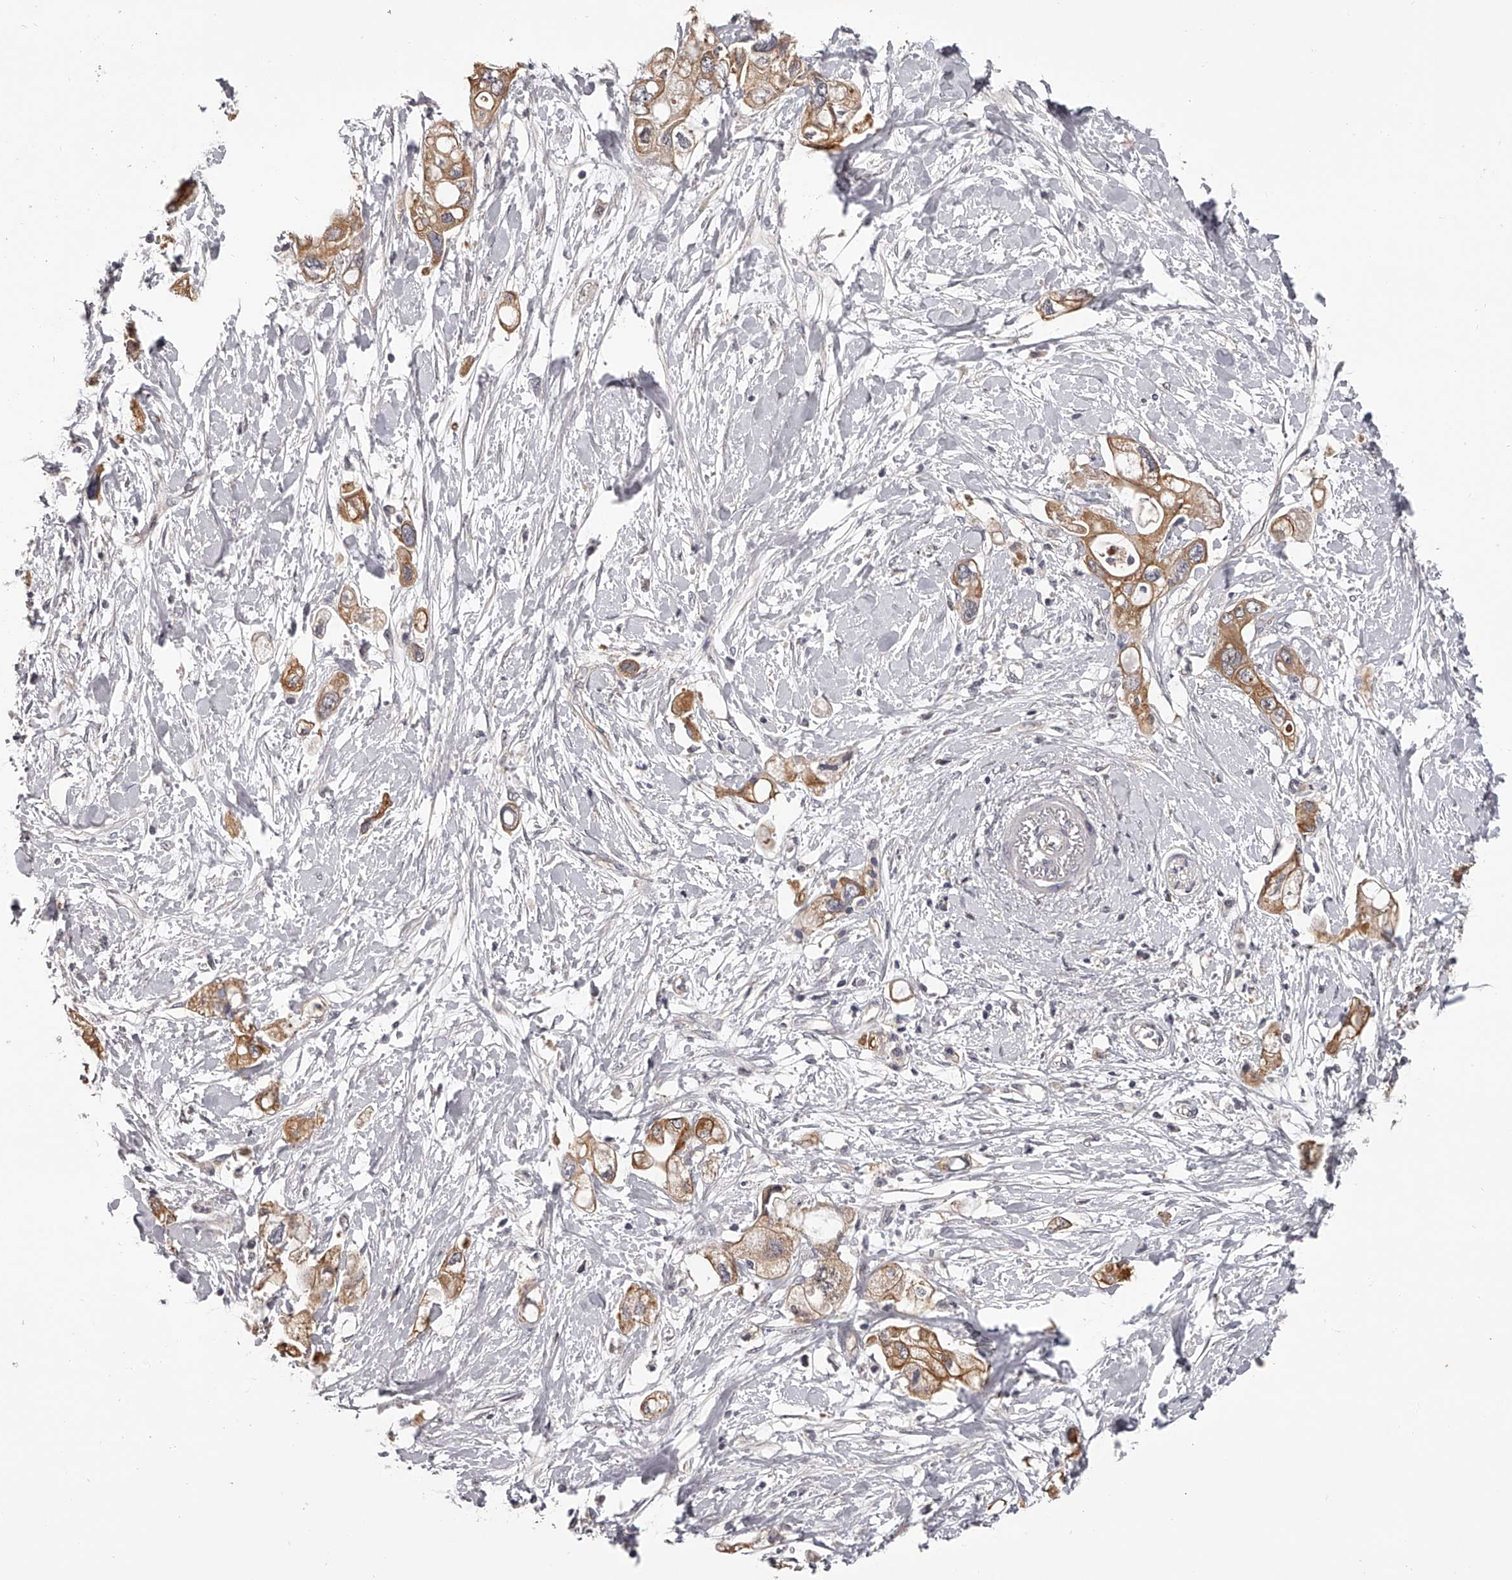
{"staining": {"intensity": "moderate", "quantity": ">75%", "location": "cytoplasmic/membranous"}, "tissue": "pancreatic cancer", "cell_type": "Tumor cells", "image_type": "cancer", "snomed": [{"axis": "morphology", "description": "Adenocarcinoma, NOS"}, {"axis": "topography", "description": "Pancreas"}], "caption": "Human pancreatic cancer (adenocarcinoma) stained with a protein marker demonstrates moderate staining in tumor cells.", "gene": "PFDN2", "patient": {"sex": "female", "age": 56}}